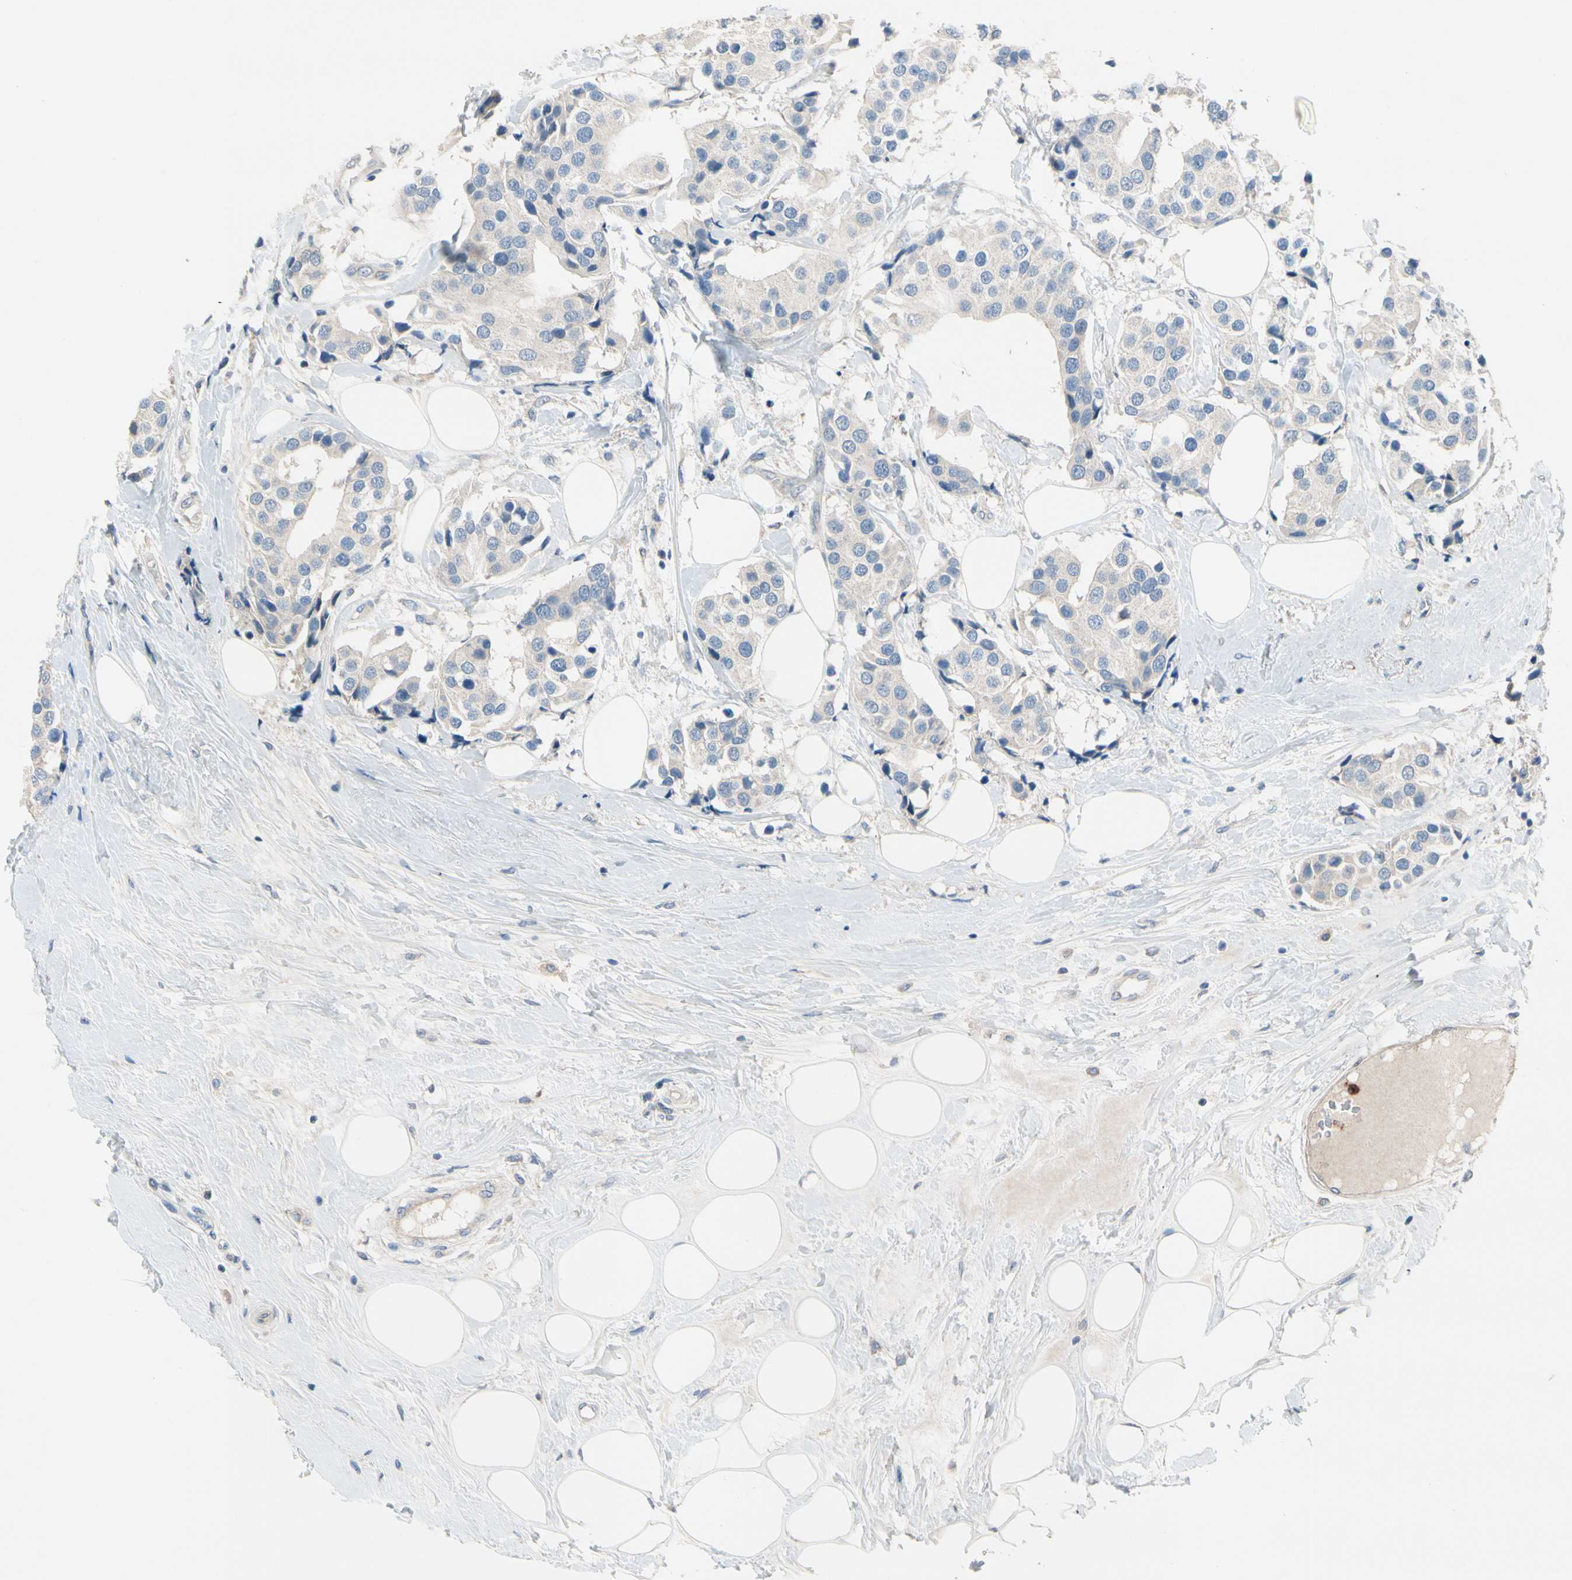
{"staining": {"intensity": "negative", "quantity": "none", "location": "none"}, "tissue": "breast cancer", "cell_type": "Tumor cells", "image_type": "cancer", "snomed": [{"axis": "morphology", "description": "Normal tissue, NOS"}, {"axis": "morphology", "description": "Duct carcinoma"}, {"axis": "topography", "description": "Breast"}], "caption": "Immunohistochemical staining of breast cancer (intraductal carcinoma) displays no significant expression in tumor cells.", "gene": "SIGLEC5", "patient": {"sex": "female", "age": 39}}